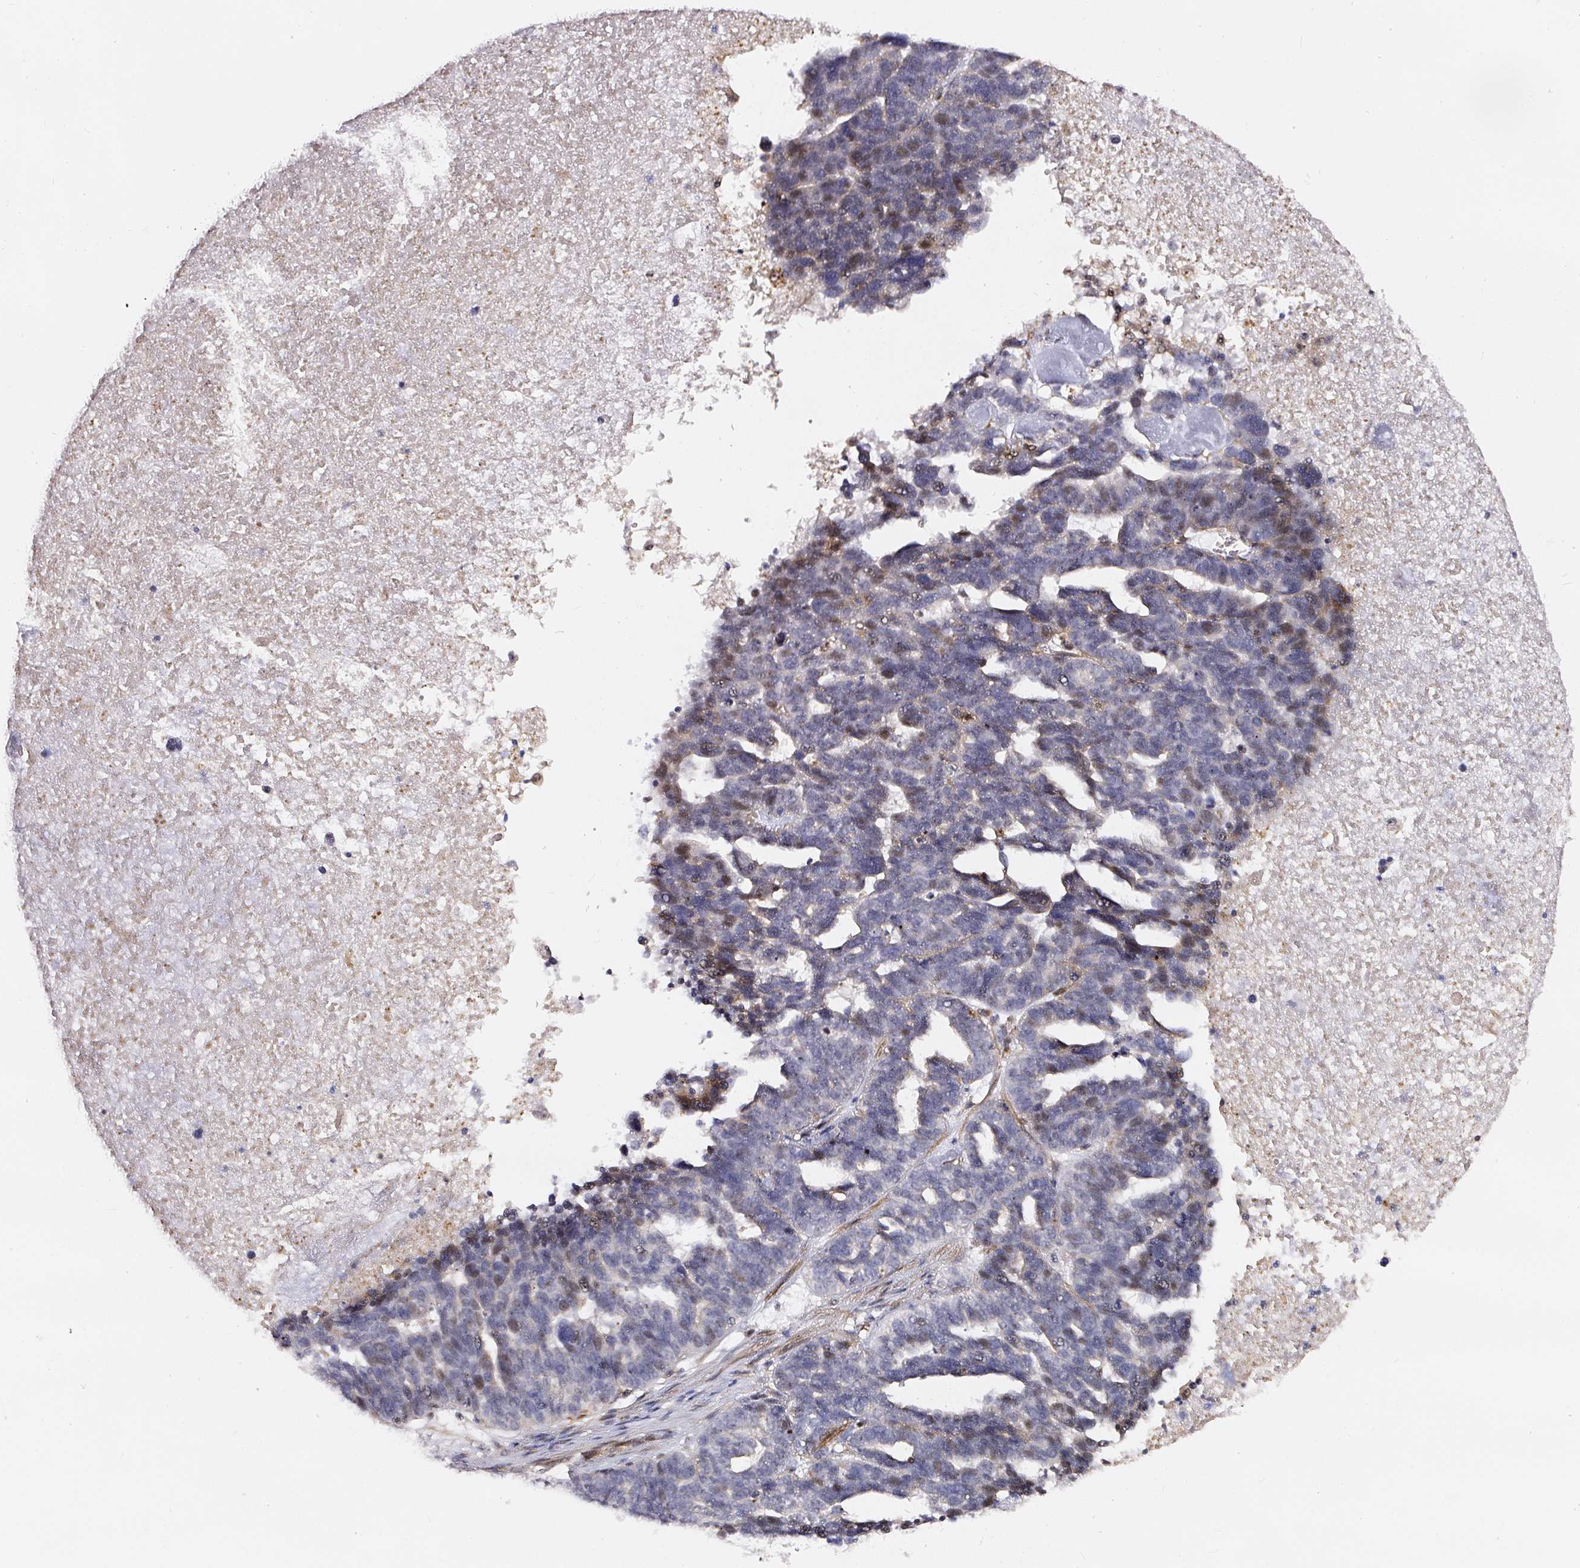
{"staining": {"intensity": "weak", "quantity": "25%-75%", "location": "nuclear"}, "tissue": "ovarian cancer", "cell_type": "Tumor cells", "image_type": "cancer", "snomed": [{"axis": "morphology", "description": "Cystadenocarcinoma, serous, NOS"}, {"axis": "topography", "description": "Ovary"}], "caption": "Protein analysis of serous cystadenocarcinoma (ovarian) tissue shows weak nuclear expression in approximately 25%-75% of tumor cells.", "gene": "MXRA8", "patient": {"sex": "female", "age": 59}}